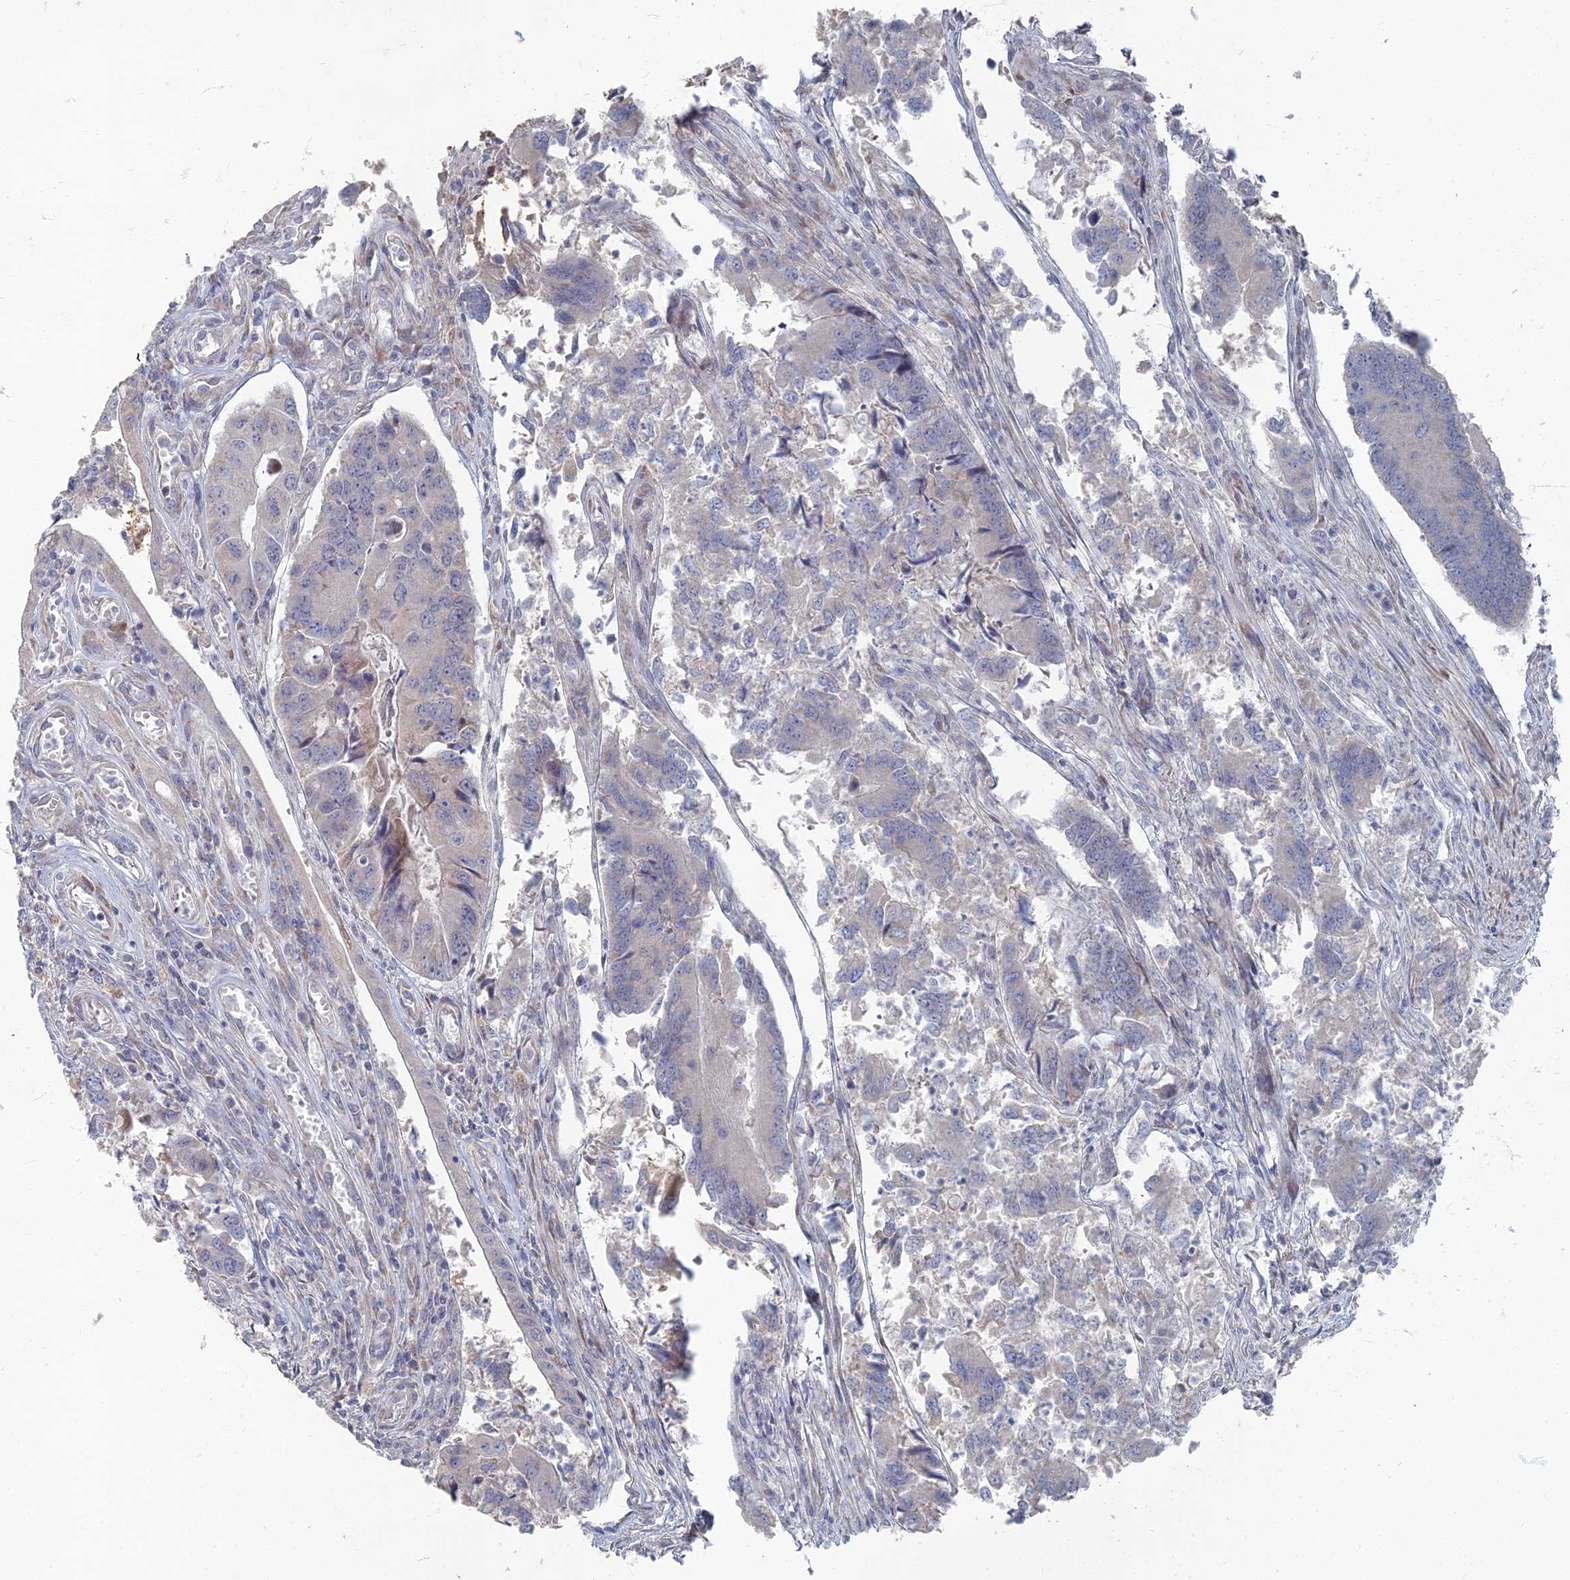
{"staining": {"intensity": "negative", "quantity": "none", "location": "none"}, "tissue": "colorectal cancer", "cell_type": "Tumor cells", "image_type": "cancer", "snomed": [{"axis": "morphology", "description": "Adenocarcinoma, NOS"}, {"axis": "topography", "description": "Colon"}], "caption": "There is no significant expression in tumor cells of adenocarcinoma (colorectal).", "gene": "TMEM128", "patient": {"sex": "female", "age": 67}}